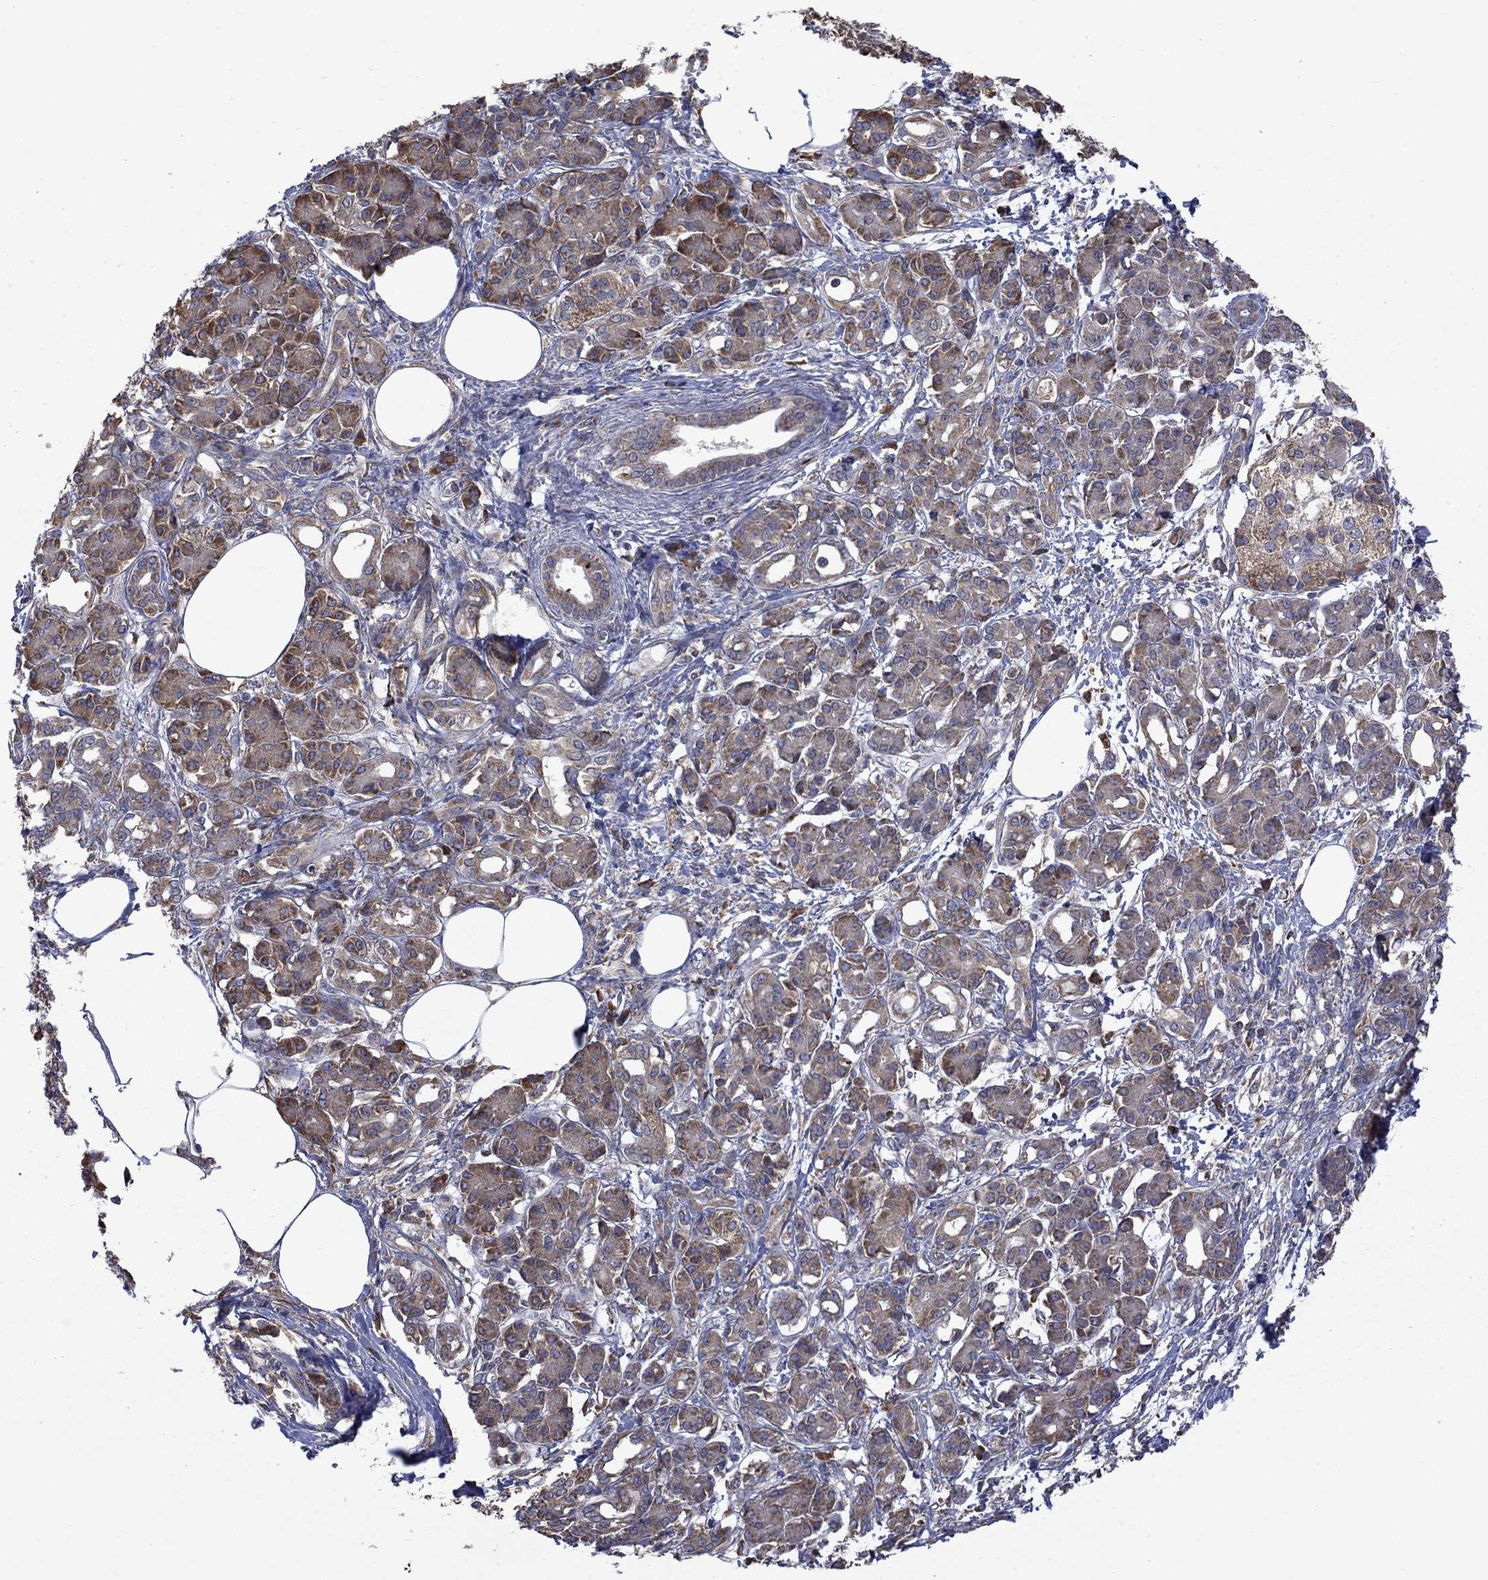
{"staining": {"intensity": "moderate", "quantity": ">75%", "location": "cytoplasmic/membranous"}, "tissue": "pancreatic cancer", "cell_type": "Tumor cells", "image_type": "cancer", "snomed": [{"axis": "morphology", "description": "Adenocarcinoma, NOS"}, {"axis": "topography", "description": "Pancreas"}], "caption": "Protein positivity by immunohistochemistry shows moderate cytoplasmic/membranous positivity in about >75% of tumor cells in adenocarcinoma (pancreatic).", "gene": "FURIN", "patient": {"sex": "female", "age": 73}}